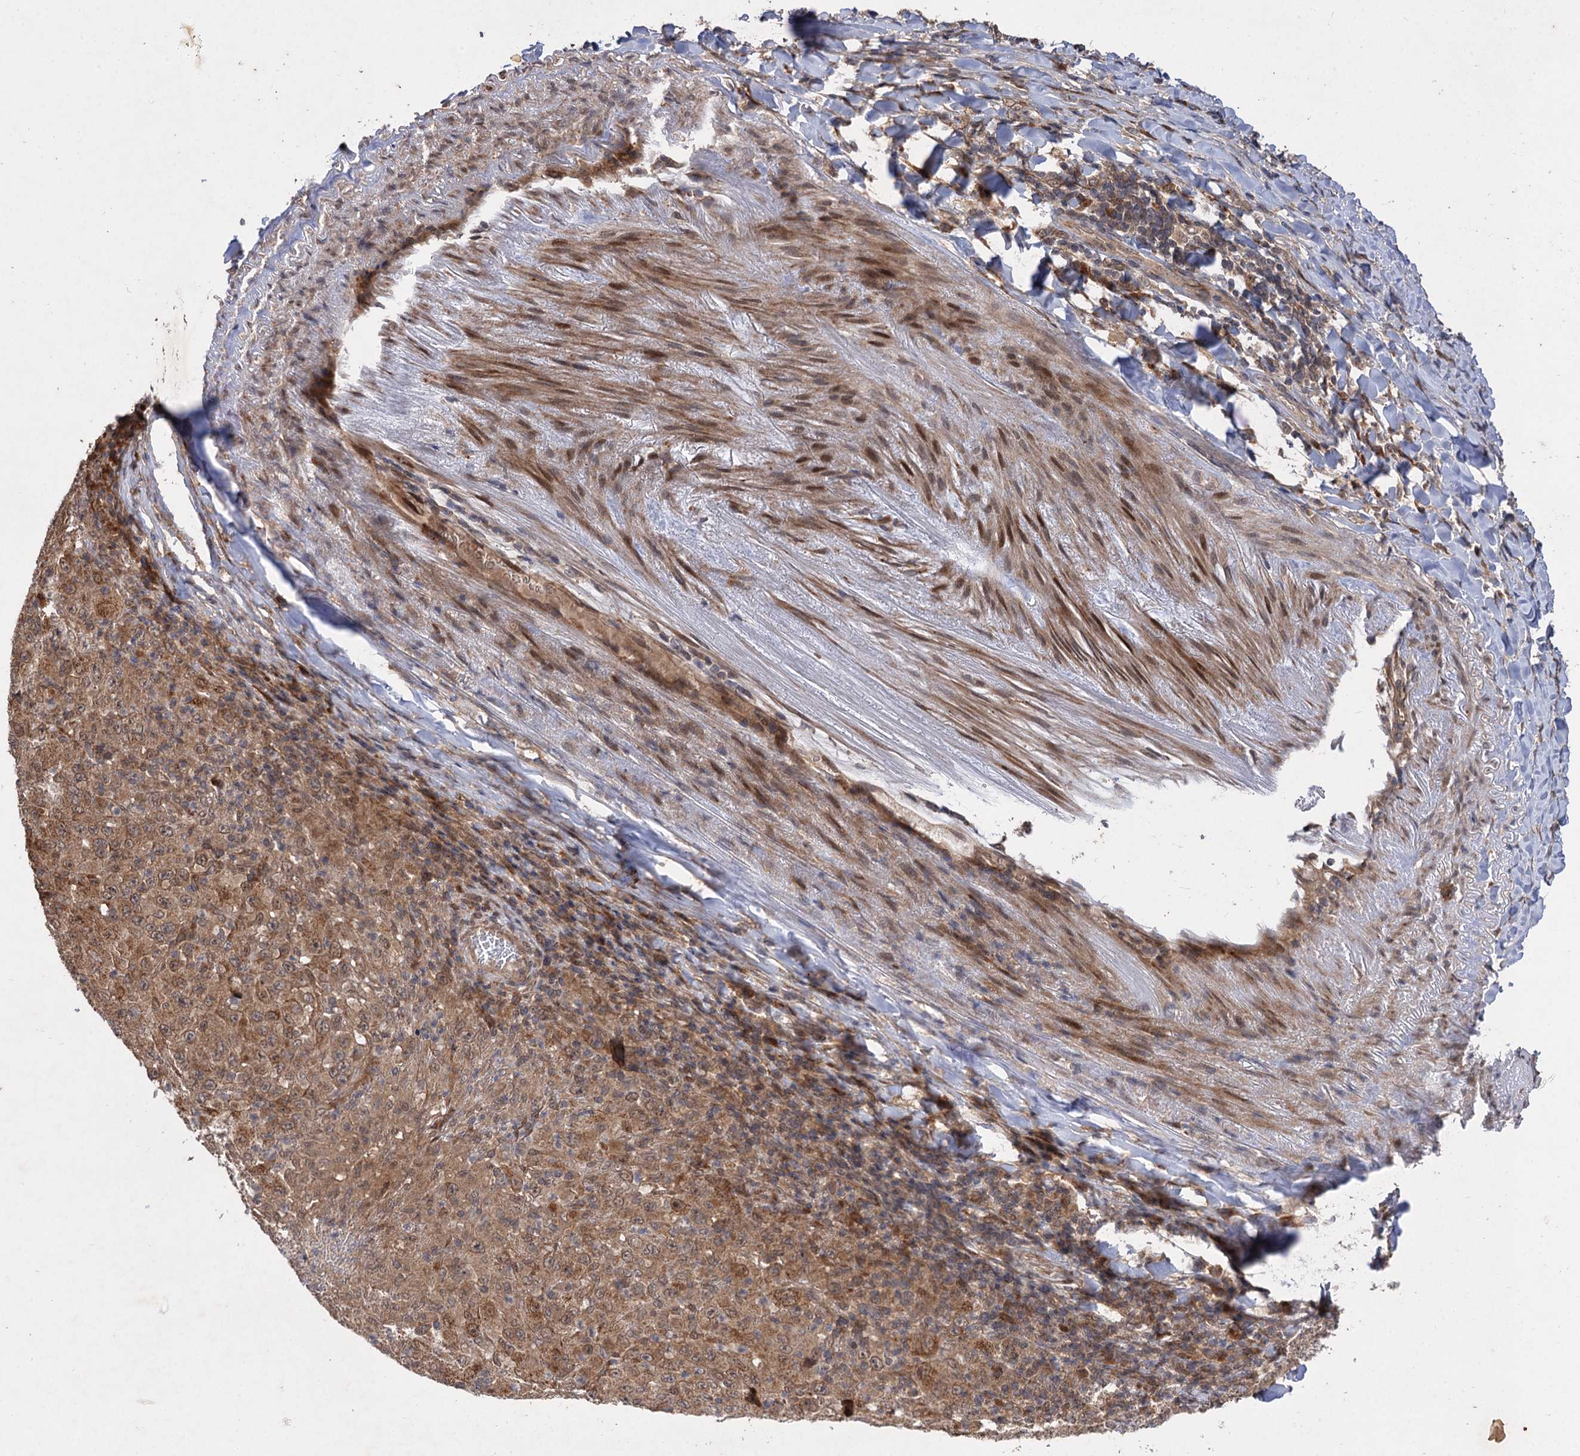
{"staining": {"intensity": "moderate", "quantity": ">75%", "location": "cytoplasmic/membranous"}, "tissue": "melanoma", "cell_type": "Tumor cells", "image_type": "cancer", "snomed": [{"axis": "morphology", "description": "Malignant melanoma, Metastatic site"}, {"axis": "topography", "description": "Skin"}], "caption": "Immunohistochemistry histopathology image of human melanoma stained for a protein (brown), which exhibits medium levels of moderate cytoplasmic/membranous positivity in approximately >75% of tumor cells.", "gene": "FBXW8", "patient": {"sex": "female", "age": 56}}